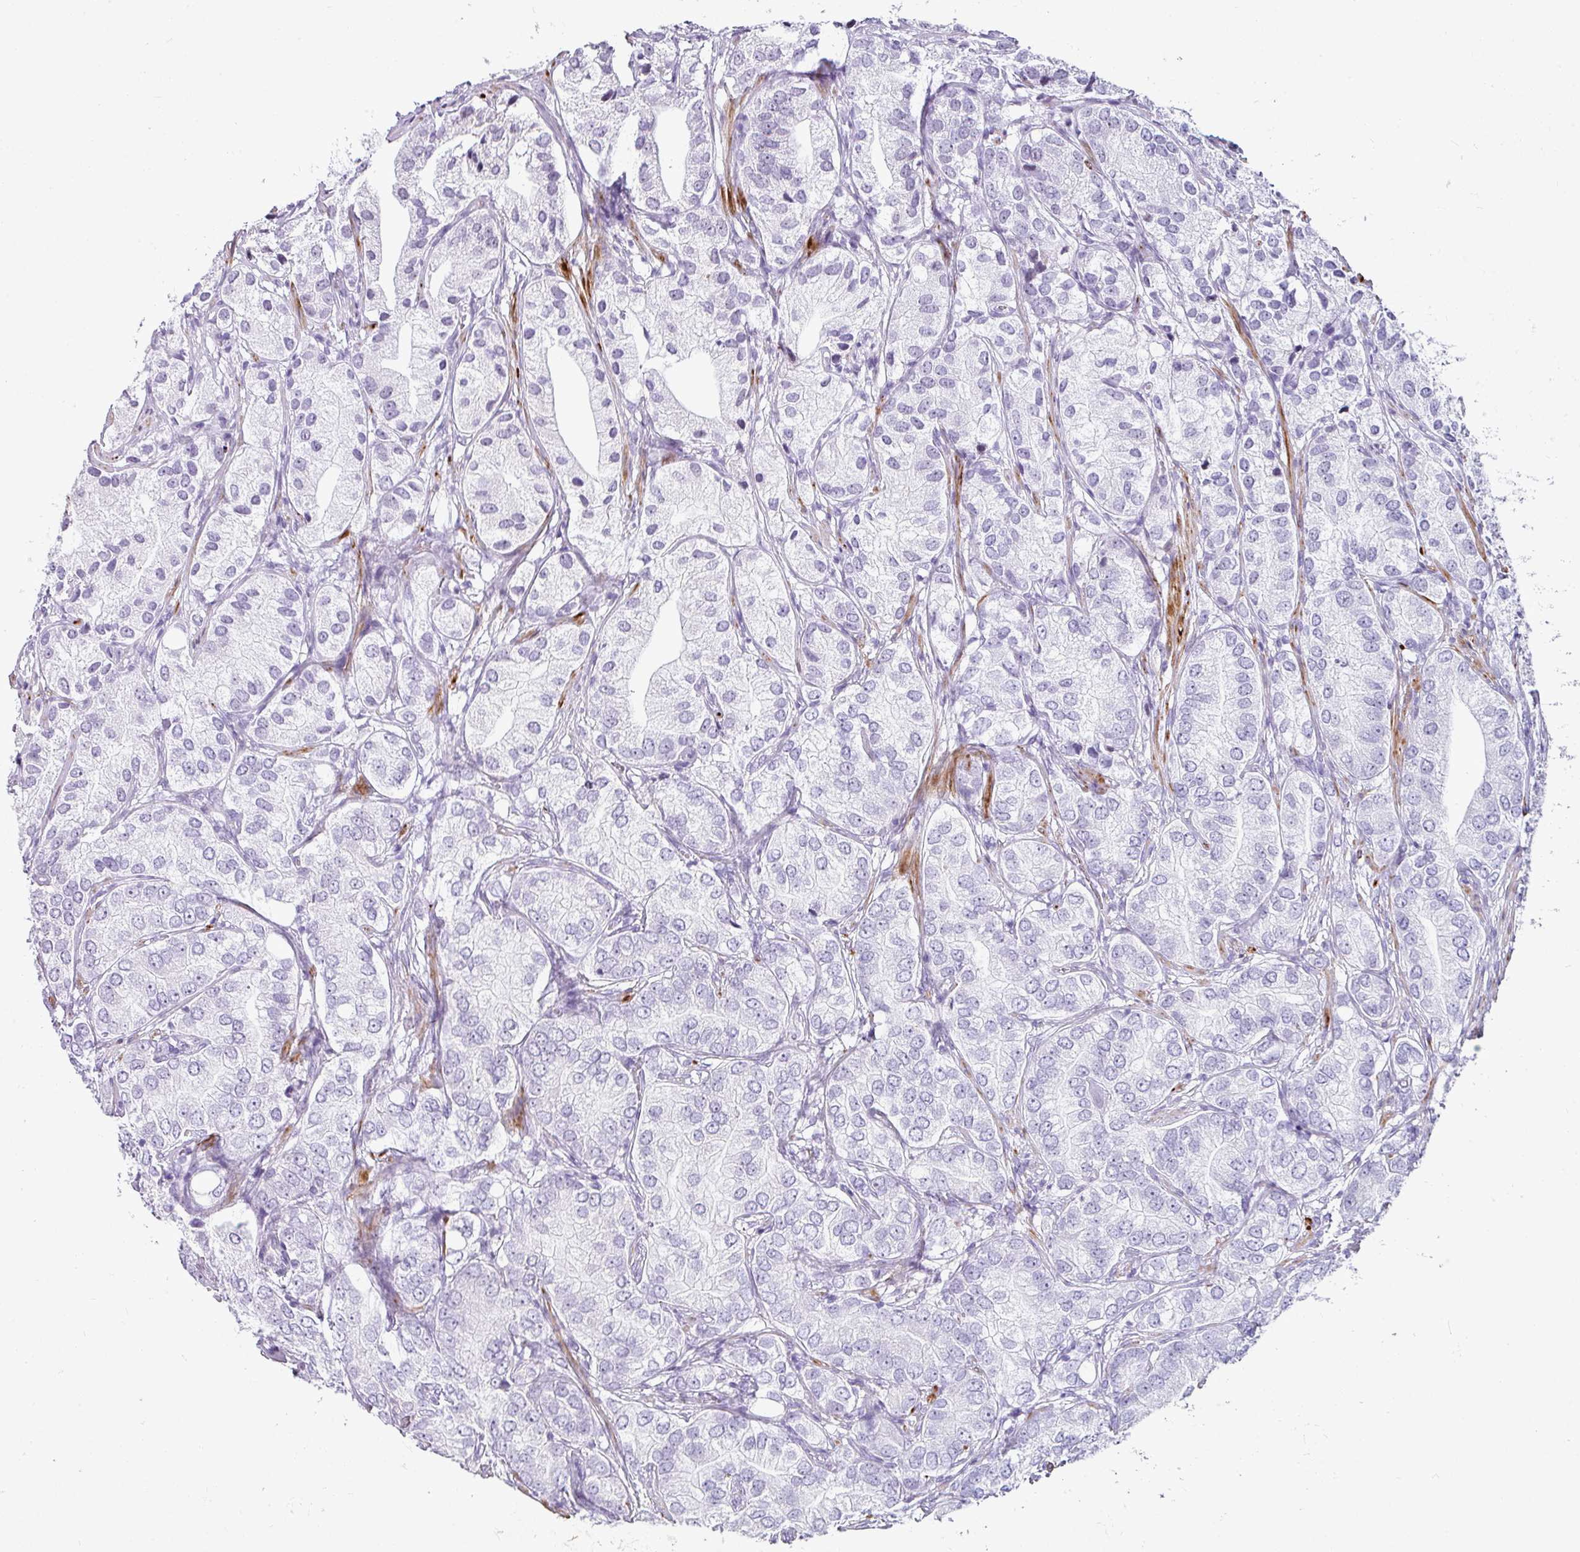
{"staining": {"intensity": "negative", "quantity": "none", "location": "none"}, "tissue": "prostate cancer", "cell_type": "Tumor cells", "image_type": "cancer", "snomed": [{"axis": "morphology", "description": "Adenocarcinoma, High grade"}, {"axis": "topography", "description": "Prostate"}], "caption": "Protein analysis of prostate cancer reveals no significant expression in tumor cells. (DAB (3,3'-diaminobenzidine) IHC, high magnification).", "gene": "TRA2A", "patient": {"sex": "male", "age": 82}}